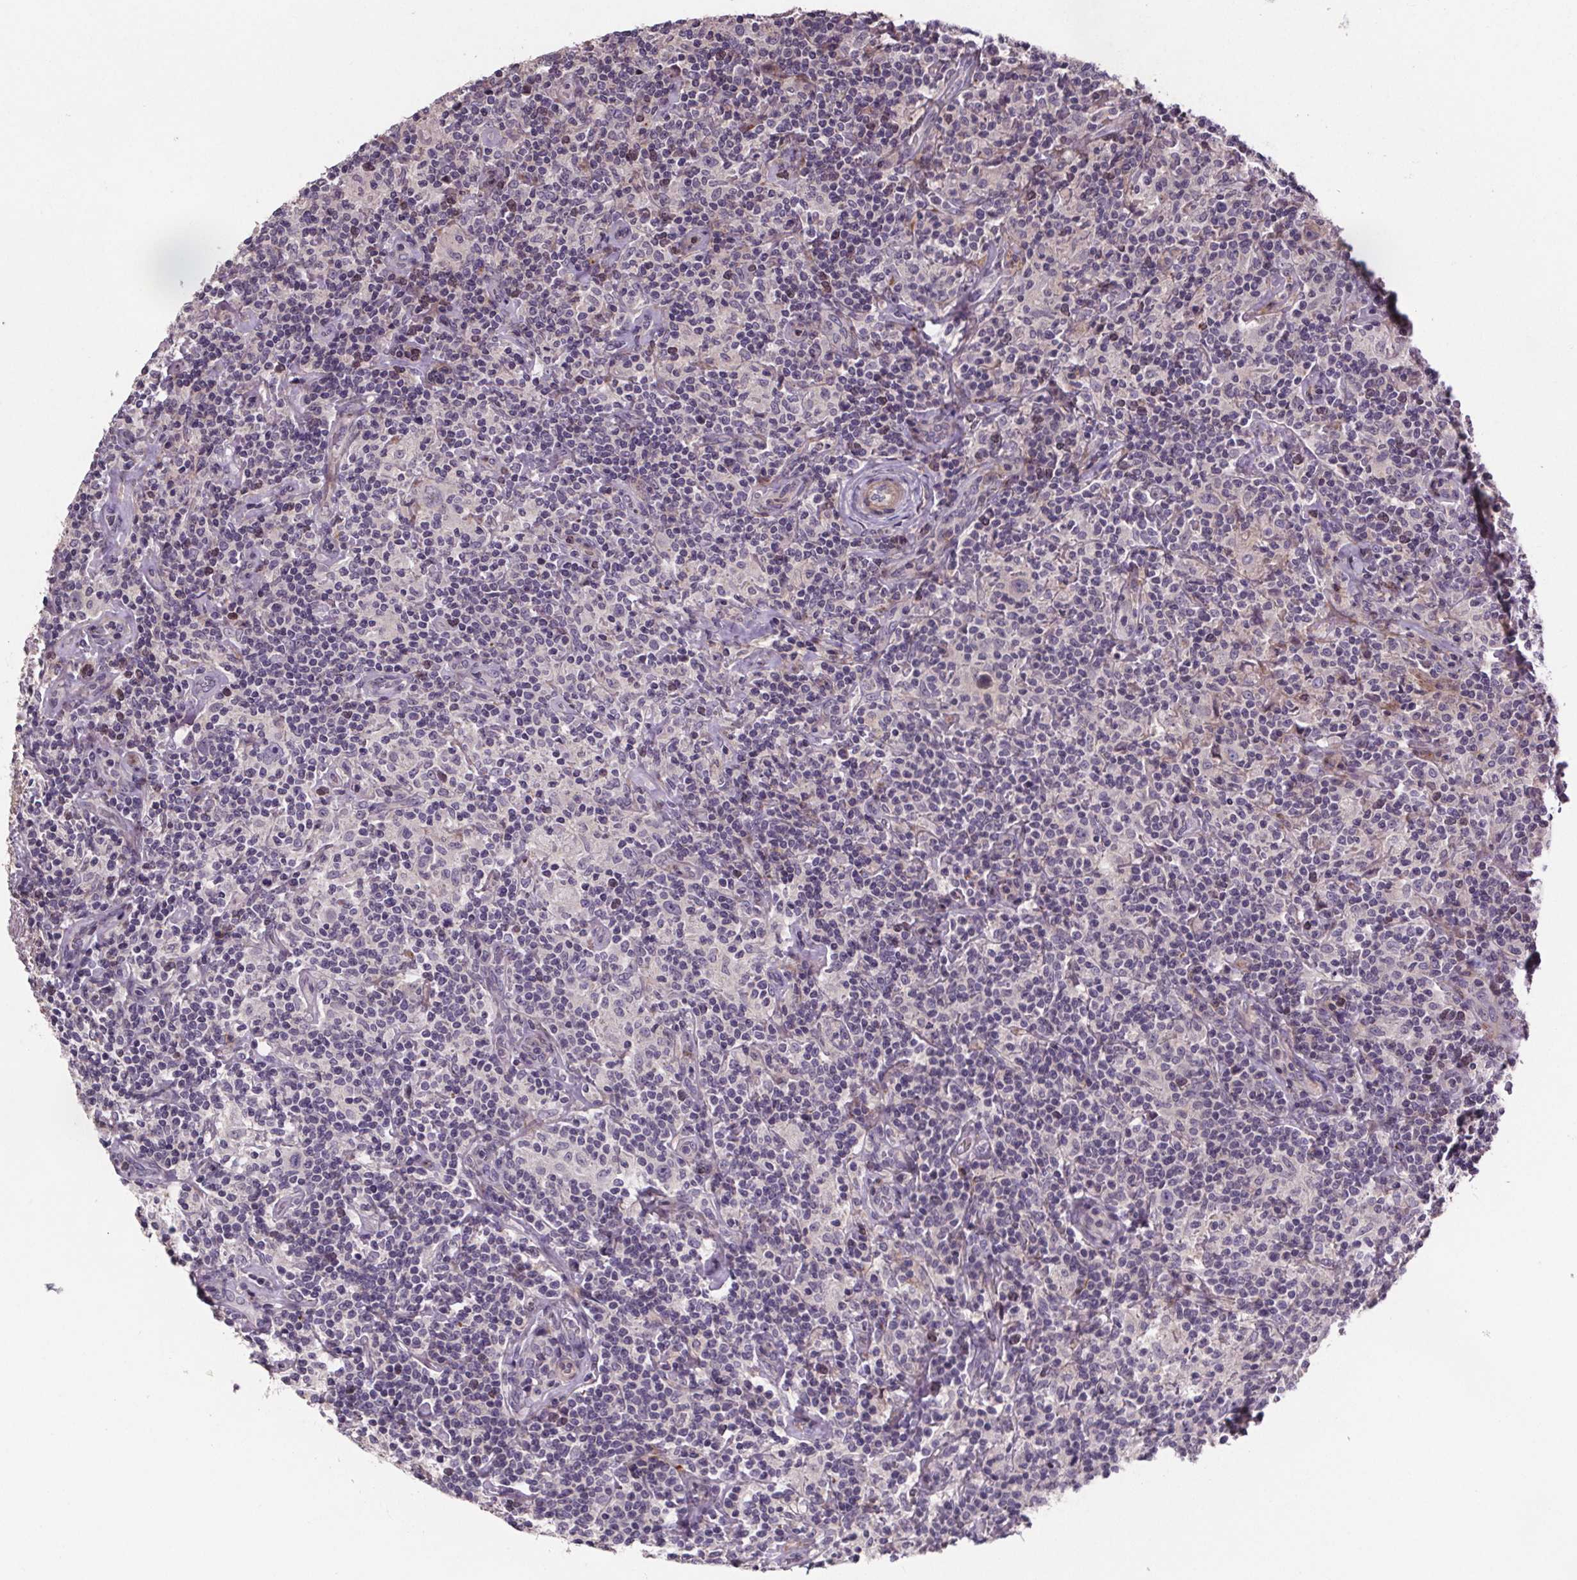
{"staining": {"intensity": "weak", "quantity": "<25%", "location": "cytoplasmic/membranous"}, "tissue": "lymphoma", "cell_type": "Tumor cells", "image_type": "cancer", "snomed": [{"axis": "morphology", "description": "Hodgkin's disease, NOS"}, {"axis": "topography", "description": "Lymph node"}], "caption": "Tumor cells are negative for protein expression in human lymphoma.", "gene": "CLN3", "patient": {"sex": "male", "age": 70}}